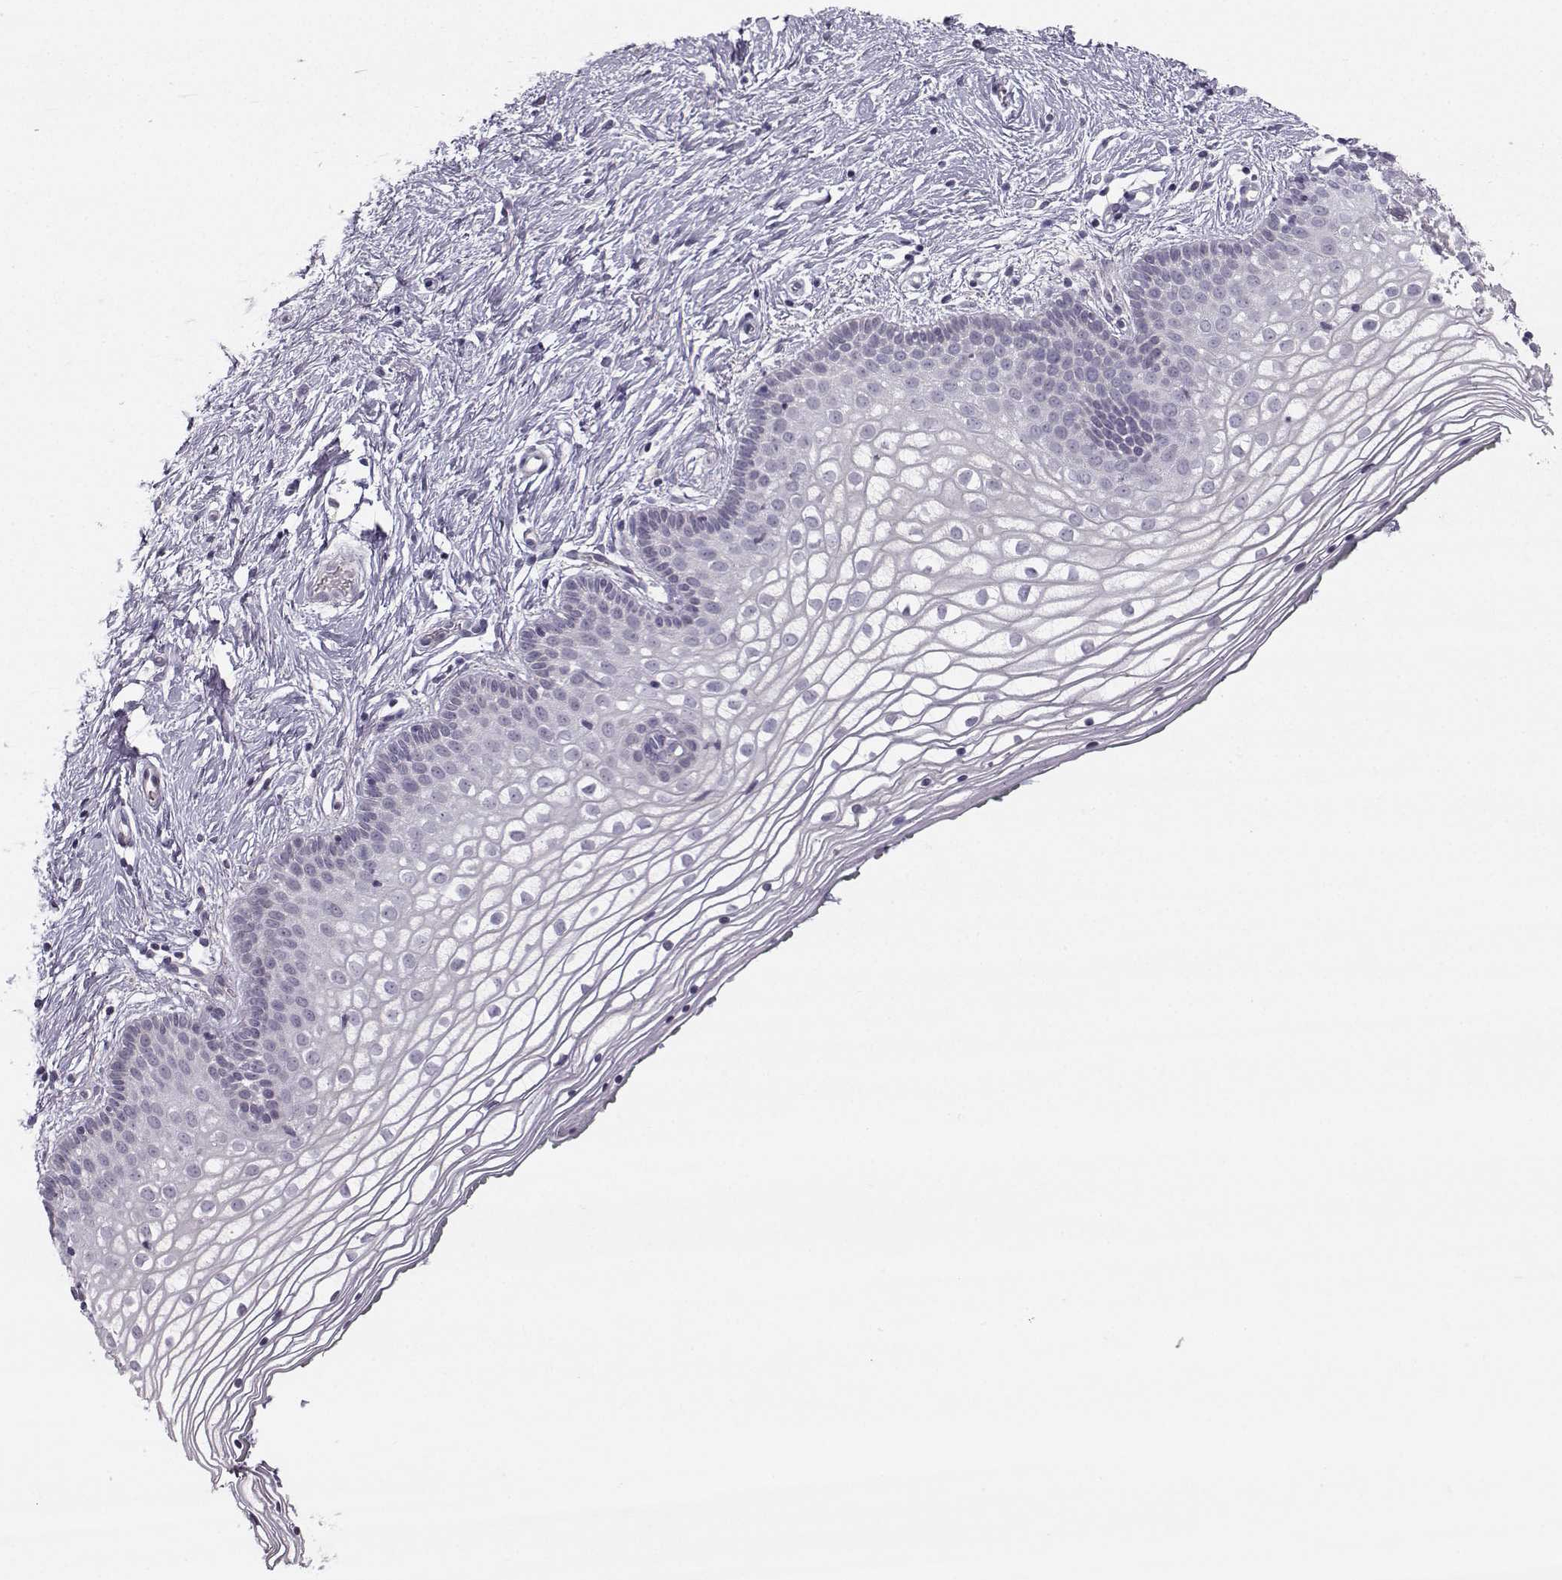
{"staining": {"intensity": "negative", "quantity": "none", "location": "none"}, "tissue": "vagina", "cell_type": "Squamous epithelial cells", "image_type": "normal", "snomed": [{"axis": "morphology", "description": "Normal tissue, NOS"}, {"axis": "topography", "description": "Vagina"}], "caption": "IHC of benign vagina exhibits no expression in squamous epithelial cells.", "gene": "OPRD1", "patient": {"sex": "female", "age": 36}}